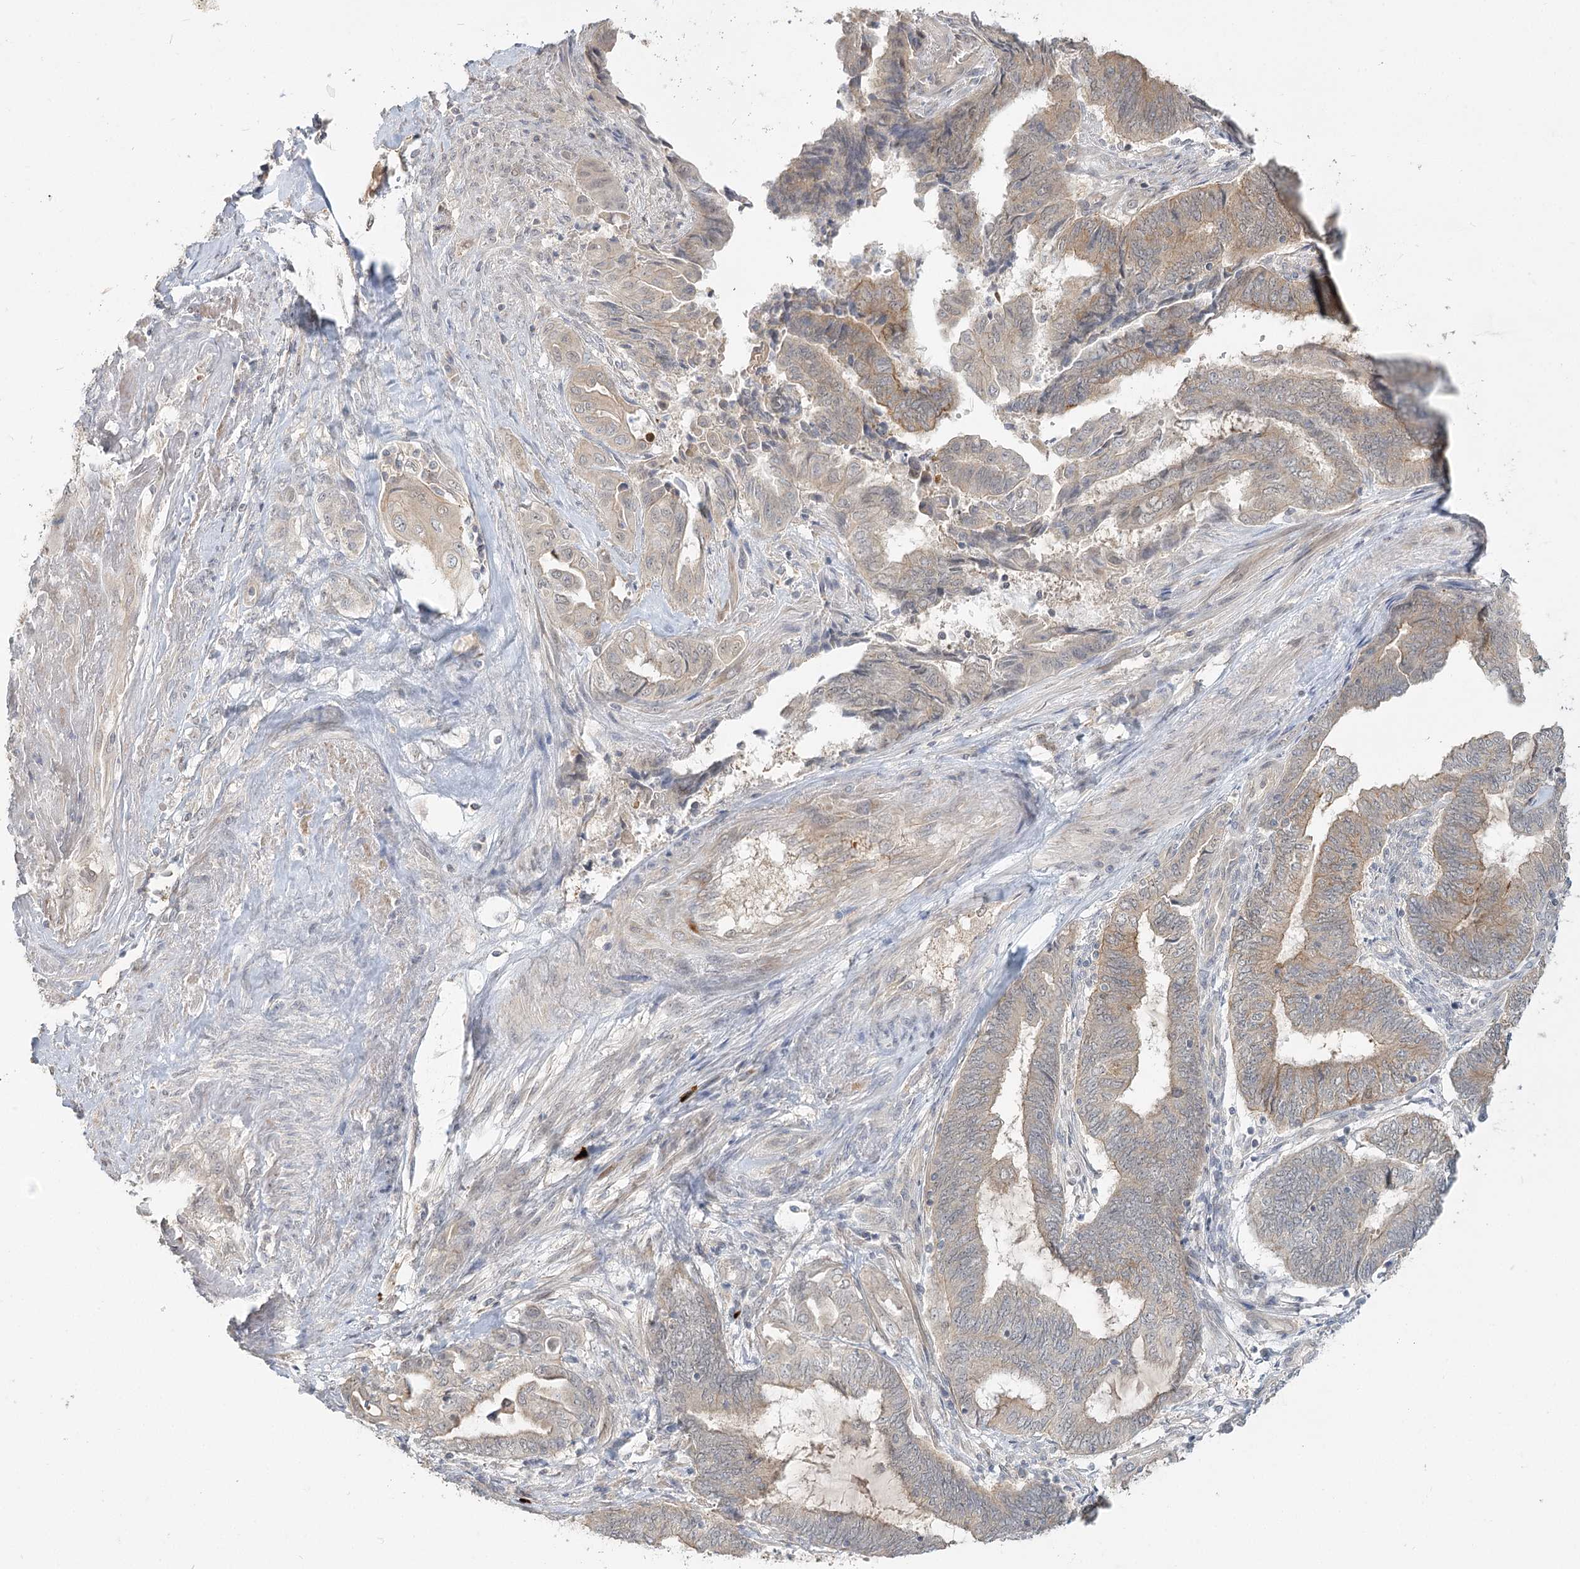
{"staining": {"intensity": "weak", "quantity": "<25%", "location": "cytoplasmic/membranous"}, "tissue": "endometrial cancer", "cell_type": "Tumor cells", "image_type": "cancer", "snomed": [{"axis": "morphology", "description": "Adenocarcinoma, NOS"}, {"axis": "topography", "description": "Uterus"}, {"axis": "topography", "description": "Endometrium"}], "caption": "This is an immunohistochemistry image of human endometrial adenocarcinoma. There is no positivity in tumor cells.", "gene": "GUCY2C", "patient": {"sex": "female", "age": 70}}